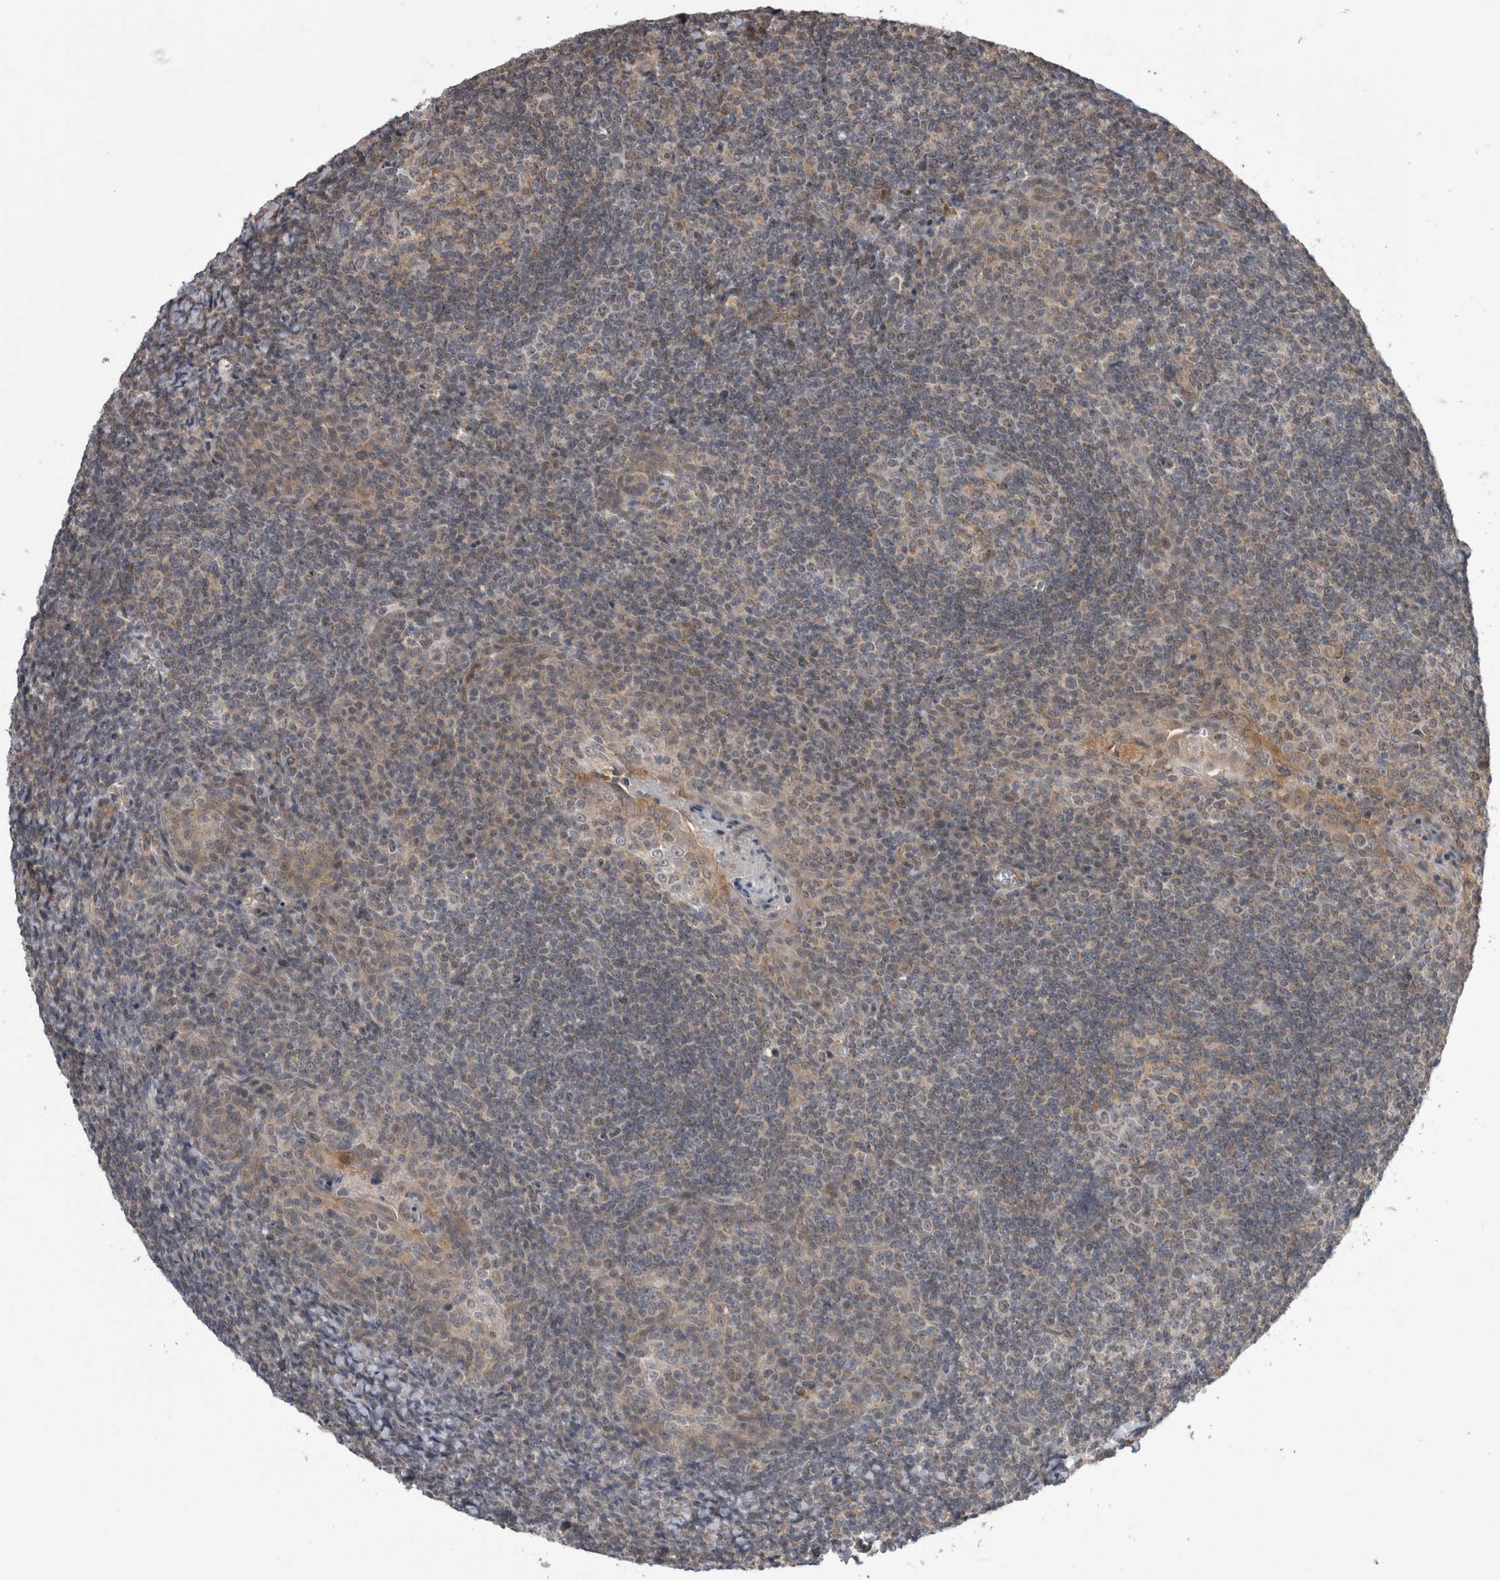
{"staining": {"intensity": "weak", "quantity": "25%-75%", "location": "cytoplasmic/membranous"}, "tissue": "tonsil", "cell_type": "Germinal center cells", "image_type": "normal", "snomed": [{"axis": "morphology", "description": "Normal tissue, NOS"}, {"axis": "topography", "description": "Tonsil"}], "caption": "Immunohistochemical staining of benign human tonsil displays low levels of weak cytoplasmic/membranous positivity in about 25%-75% of germinal center cells. (Brightfield microscopy of DAB IHC at high magnification).", "gene": "ARHGAP29", "patient": {"sex": "male", "age": 37}}